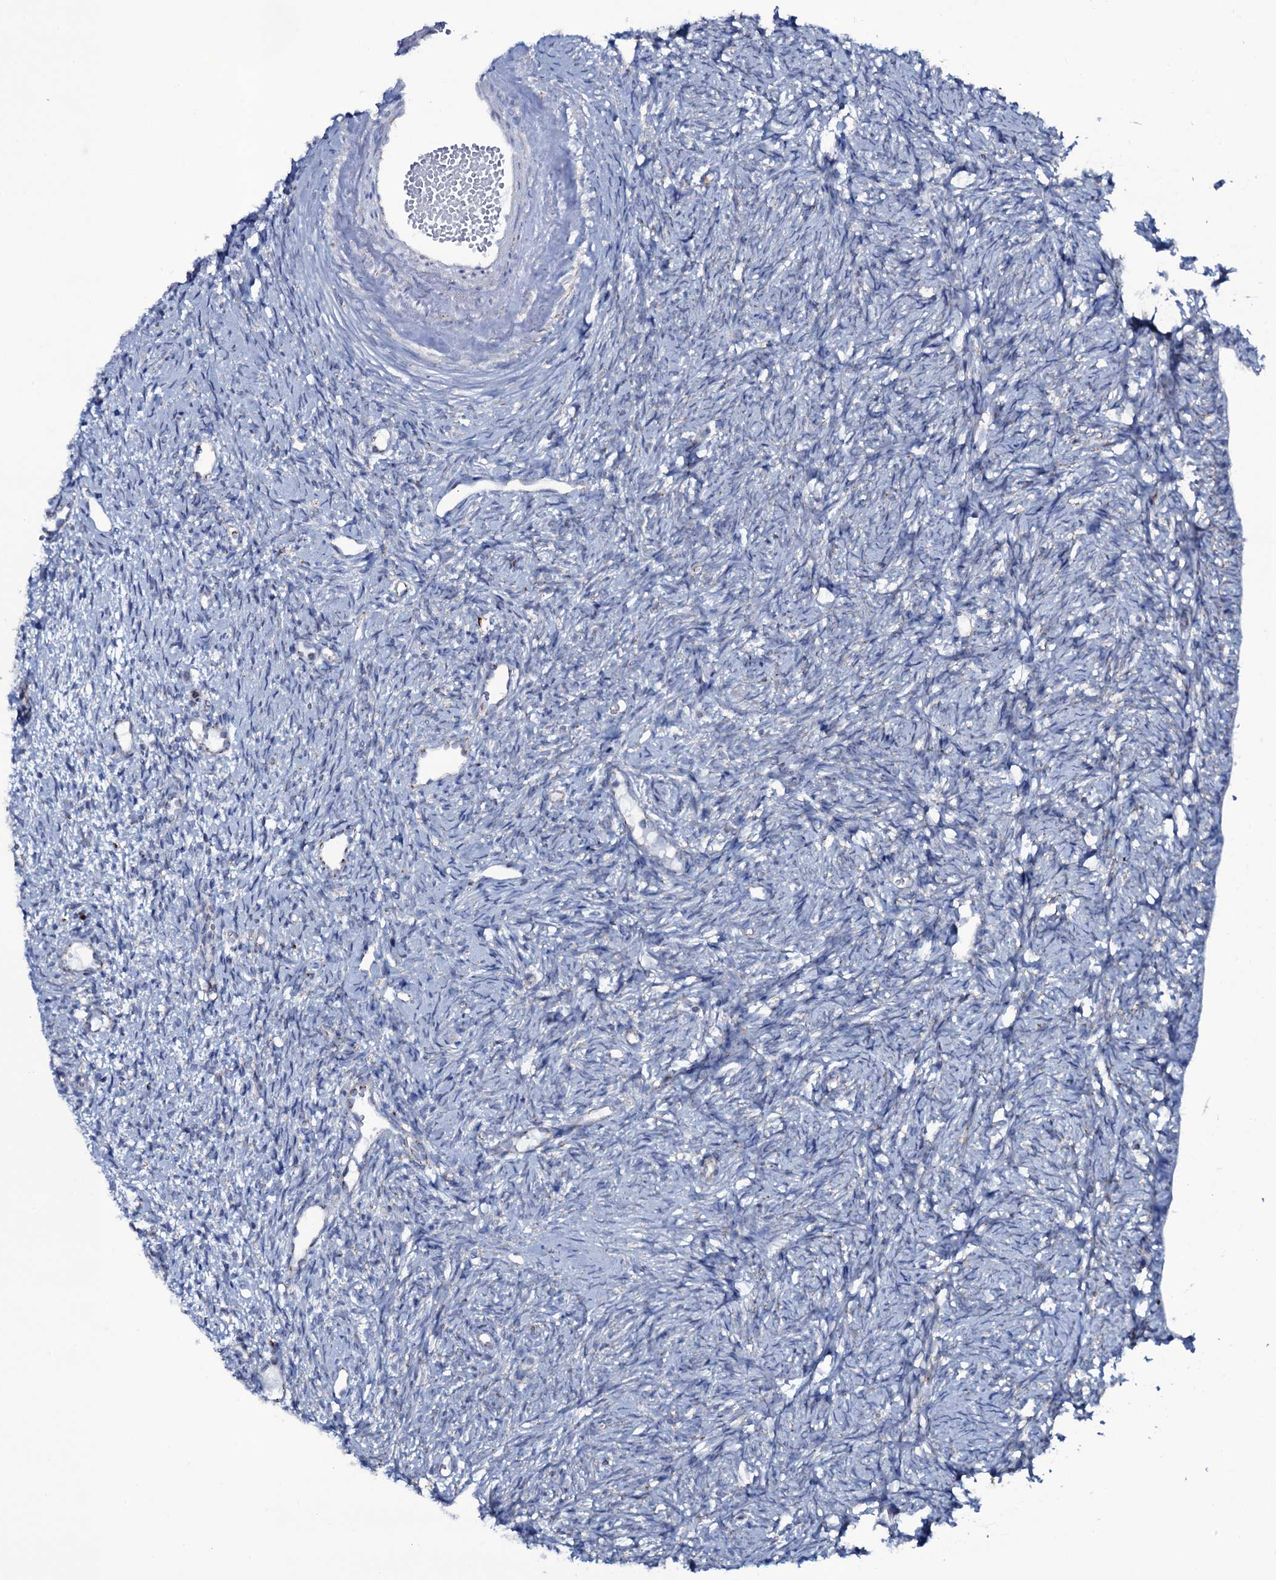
{"staining": {"intensity": "strong", "quantity": ">75%", "location": "cytoplasmic/membranous"}, "tissue": "ovary", "cell_type": "Follicle cells", "image_type": "normal", "snomed": [{"axis": "morphology", "description": "Normal tissue, NOS"}, {"axis": "topography", "description": "Ovary"}], "caption": "A brown stain labels strong cytoplasmic/membranous expression of a protein in follicle cells of unremarkable ovary. (DAB (3,3'-diaminobenzidine) IHC with brightfield microscopy, high magnification).", "gene": "MRPS35", "patient": {"sex": "female", "age": 51}}